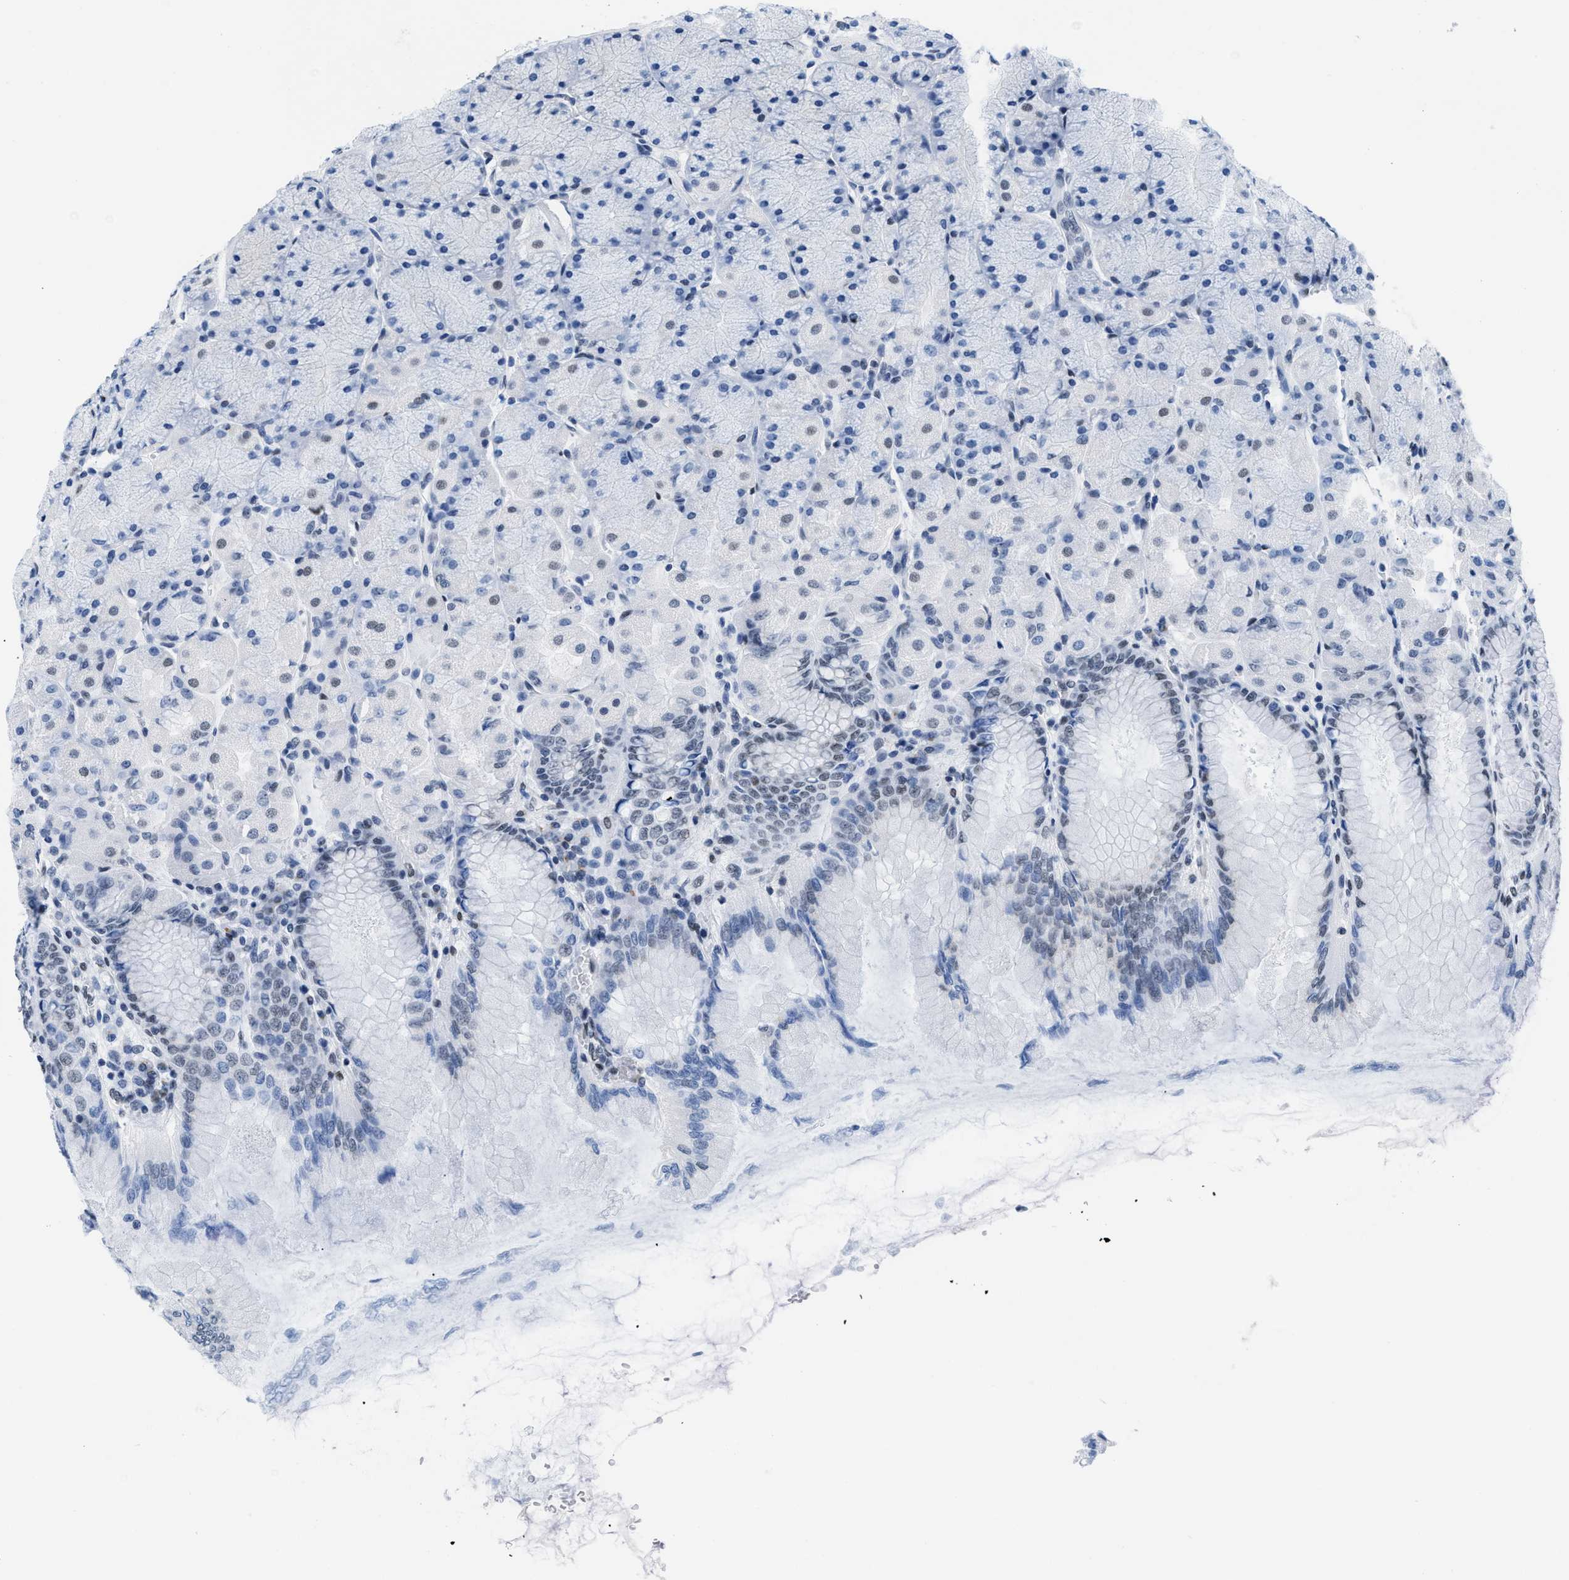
{"staining": {"intensity": "moderate", "quantity": "<25%", "location": "nuclear"}, "tissue": "stomach", "cell_type": "Glandular cells", "image_type": "normal", "snomed": [{"axis": "morphology", "description": "Normal tissue, NOS"}, {"axis": "topography", "description": "Stomach, upper"}], "caption": "Stomach stained with IHC reveals moderate nuclear expression in approximately <25% of glandular cells.", "gene": "CTBP1", "patient": {"sex": "female", "age": 56}}